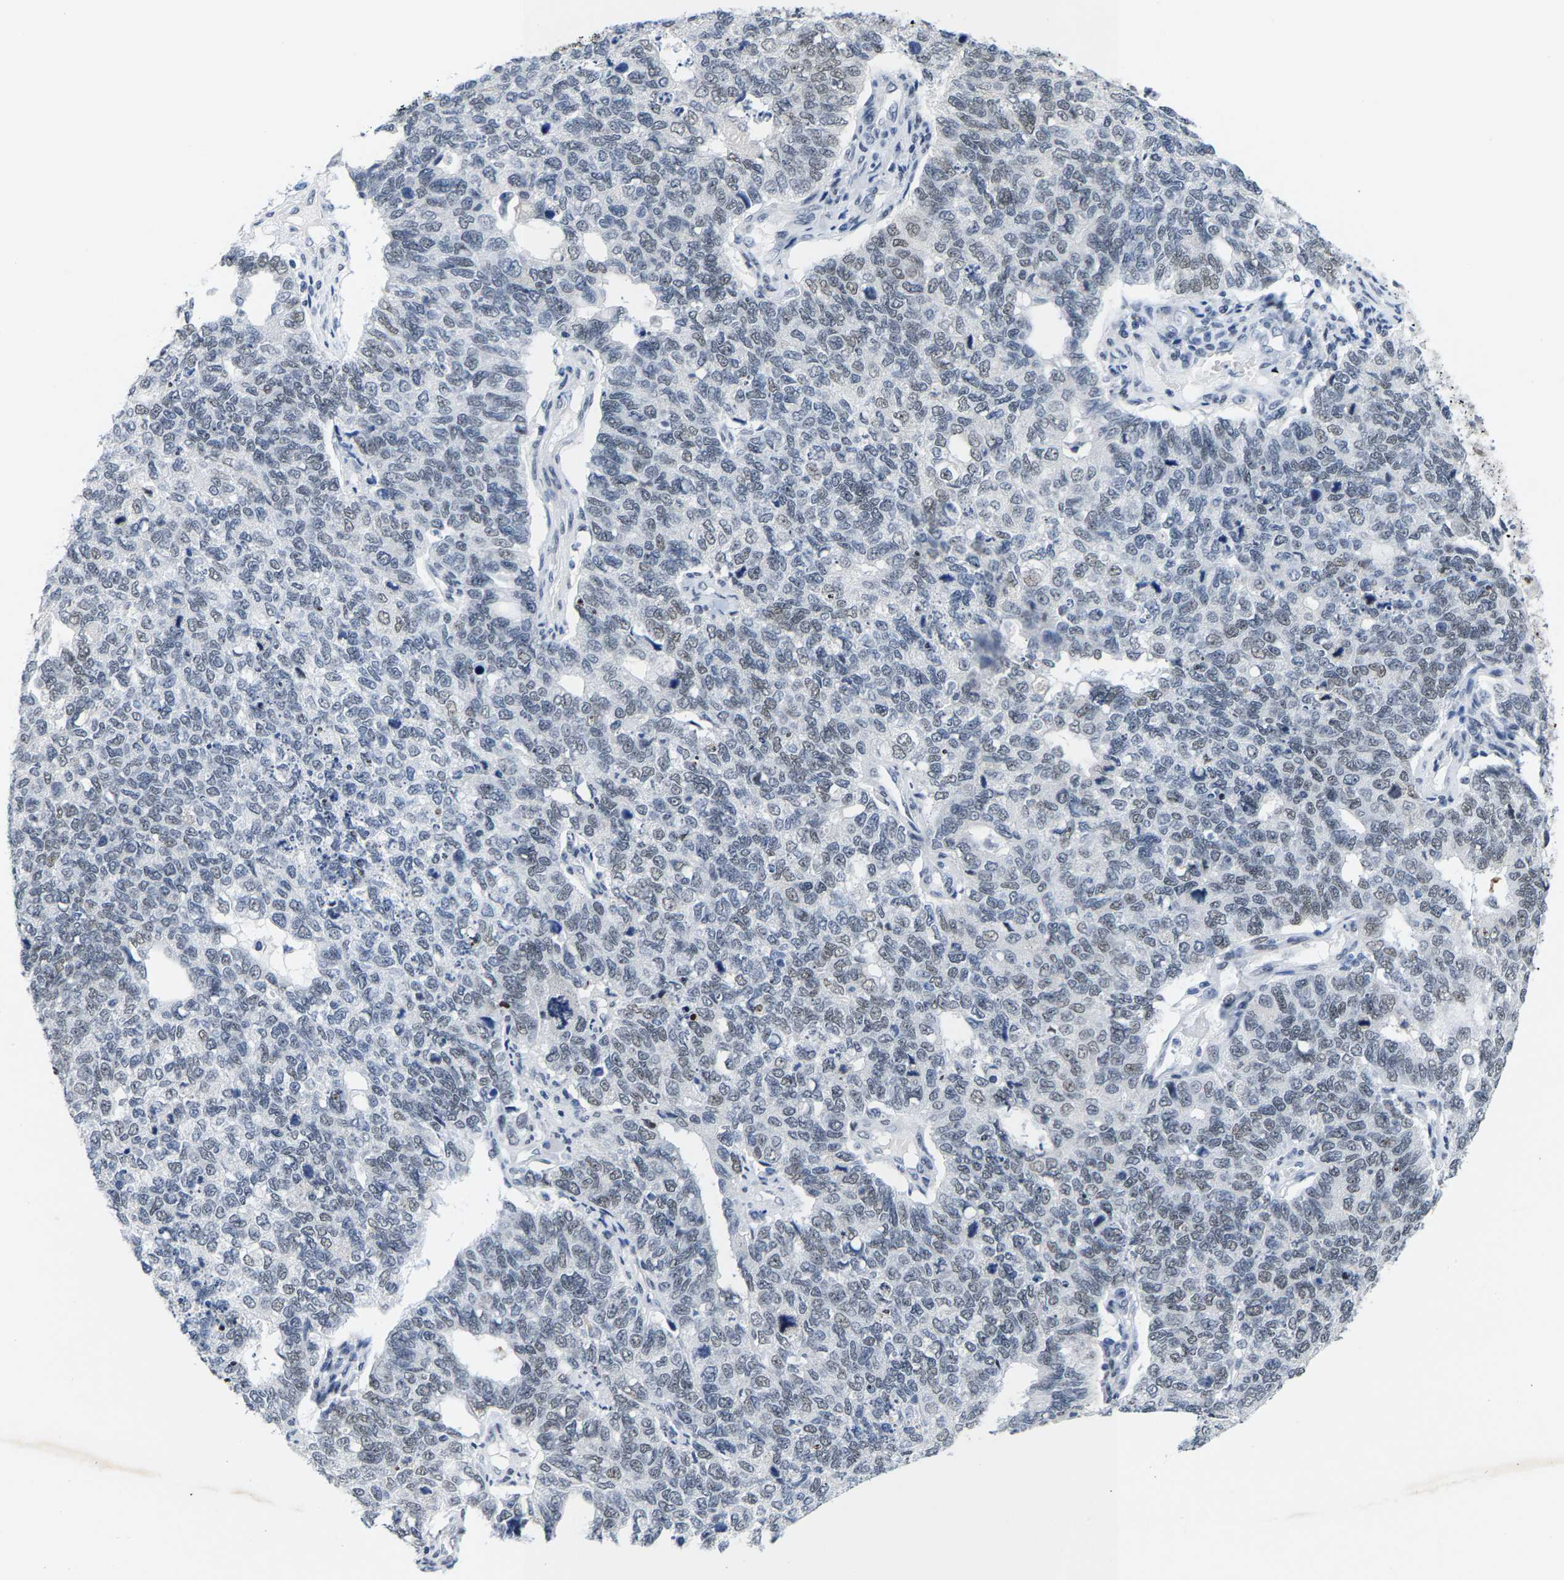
{"staining": {"intensity": "weak", "quantity": "25%-75%", "location": "nuclear"}, "tissue": "cervical cancer", "cell_type": "Tumor cells", "image_type": "cancer", "snomed": [{"axis": "morphology", "description": "Squamous cell carcinoma, NOS"}, {"axis": "topography", "description": "Cervix"}], "caption": "Human cervical squamous cell carcinoma stained with a protein marker displays weak staining in tumor cells.", "gene": "SETD1B", "patient": {"sex": "female", "age": 63}}